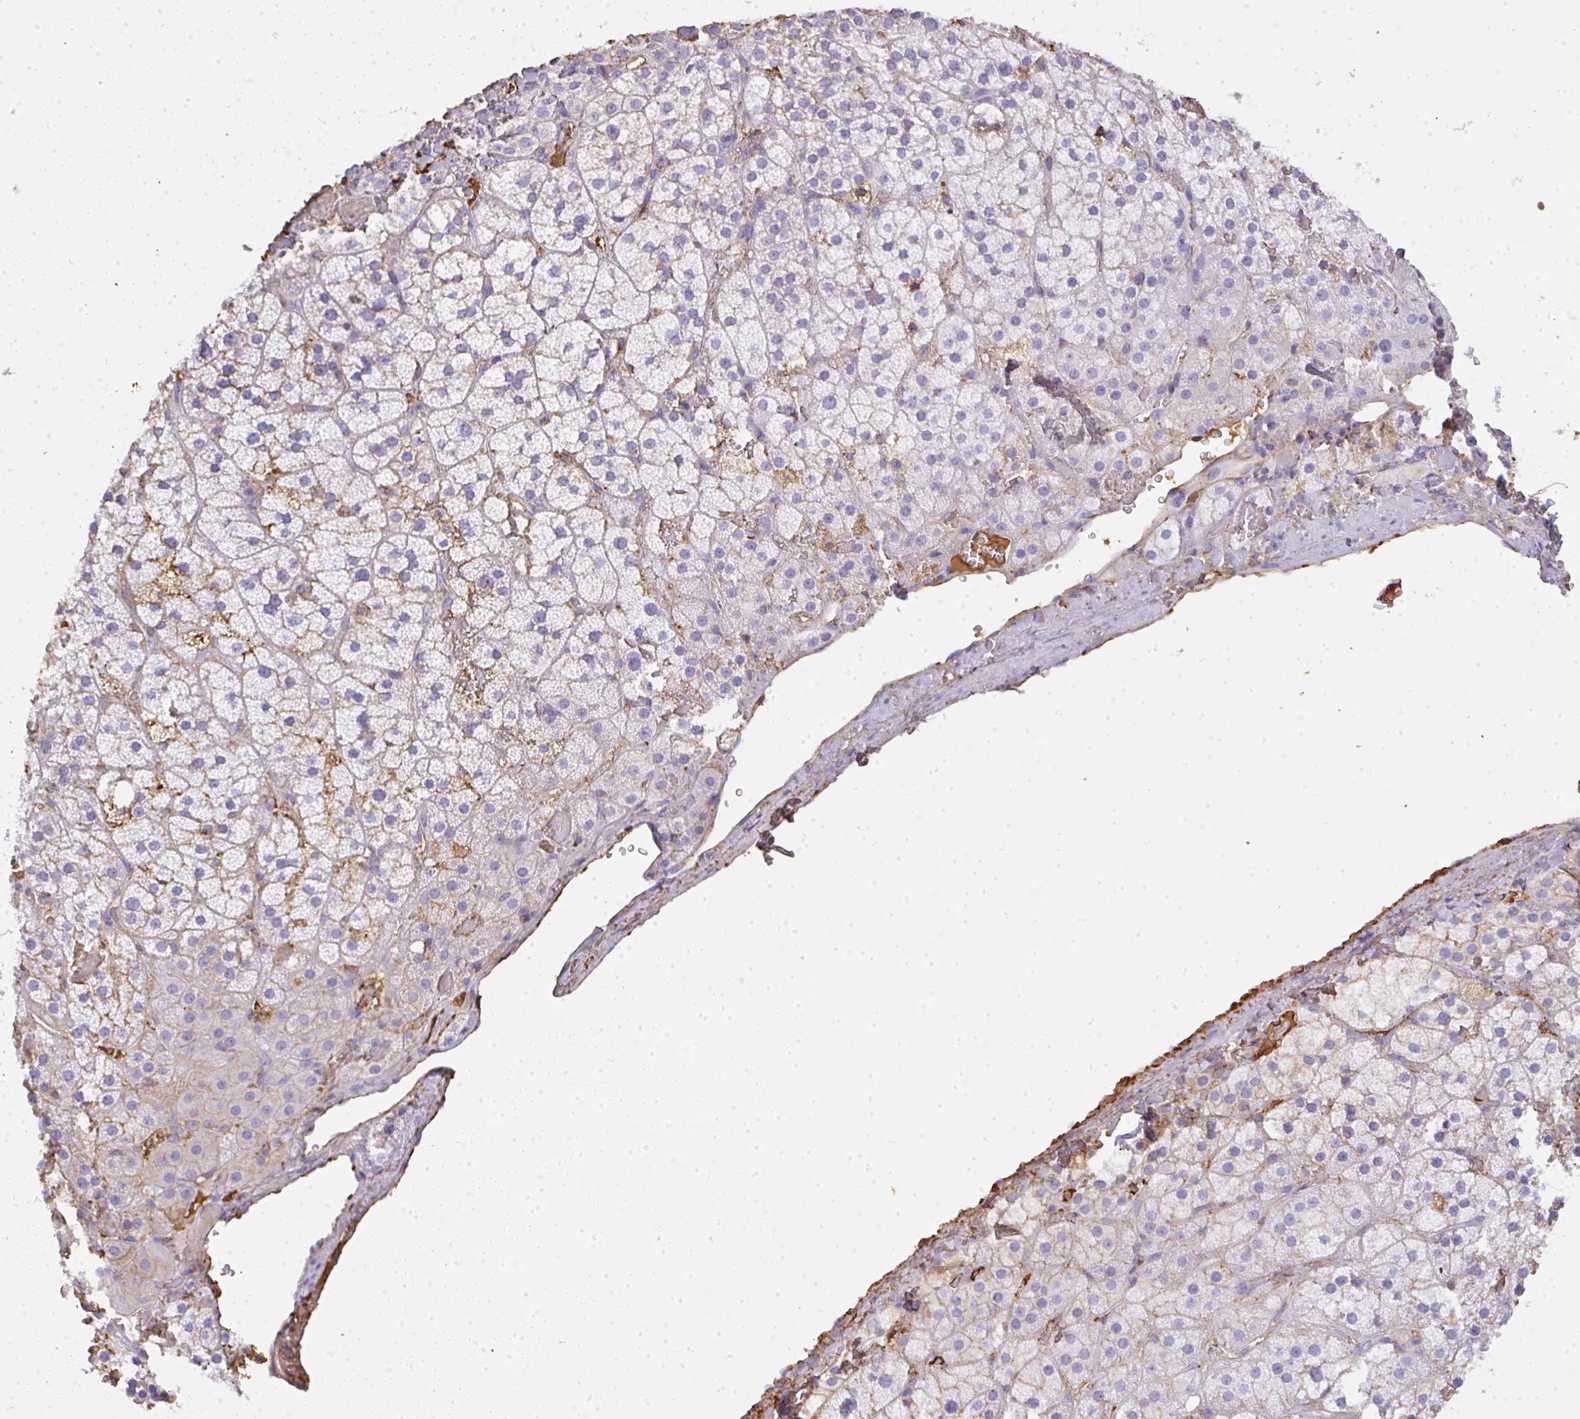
{"staining": {"intensity": "negative", "quantity": "none", "location": "none"}, "tissue": "adrenal gland", "cell_type": "Glandular cells", "image_type": "normal", "snomed": [{"axis": "morphology", "description": "Normal tissue, NOS"}, {"axis": "topography", "description": "Adrenal gland"}], "caption": "Adrenal gland was stained to show a protein in brown. There is no significant positivity in glandular cells. (DAB (3,3'-diaminobenzidine) immunohistochemistry, high magnification).", "gene": "SMYD5", "patient": {"sex": "male", "age": 57}}